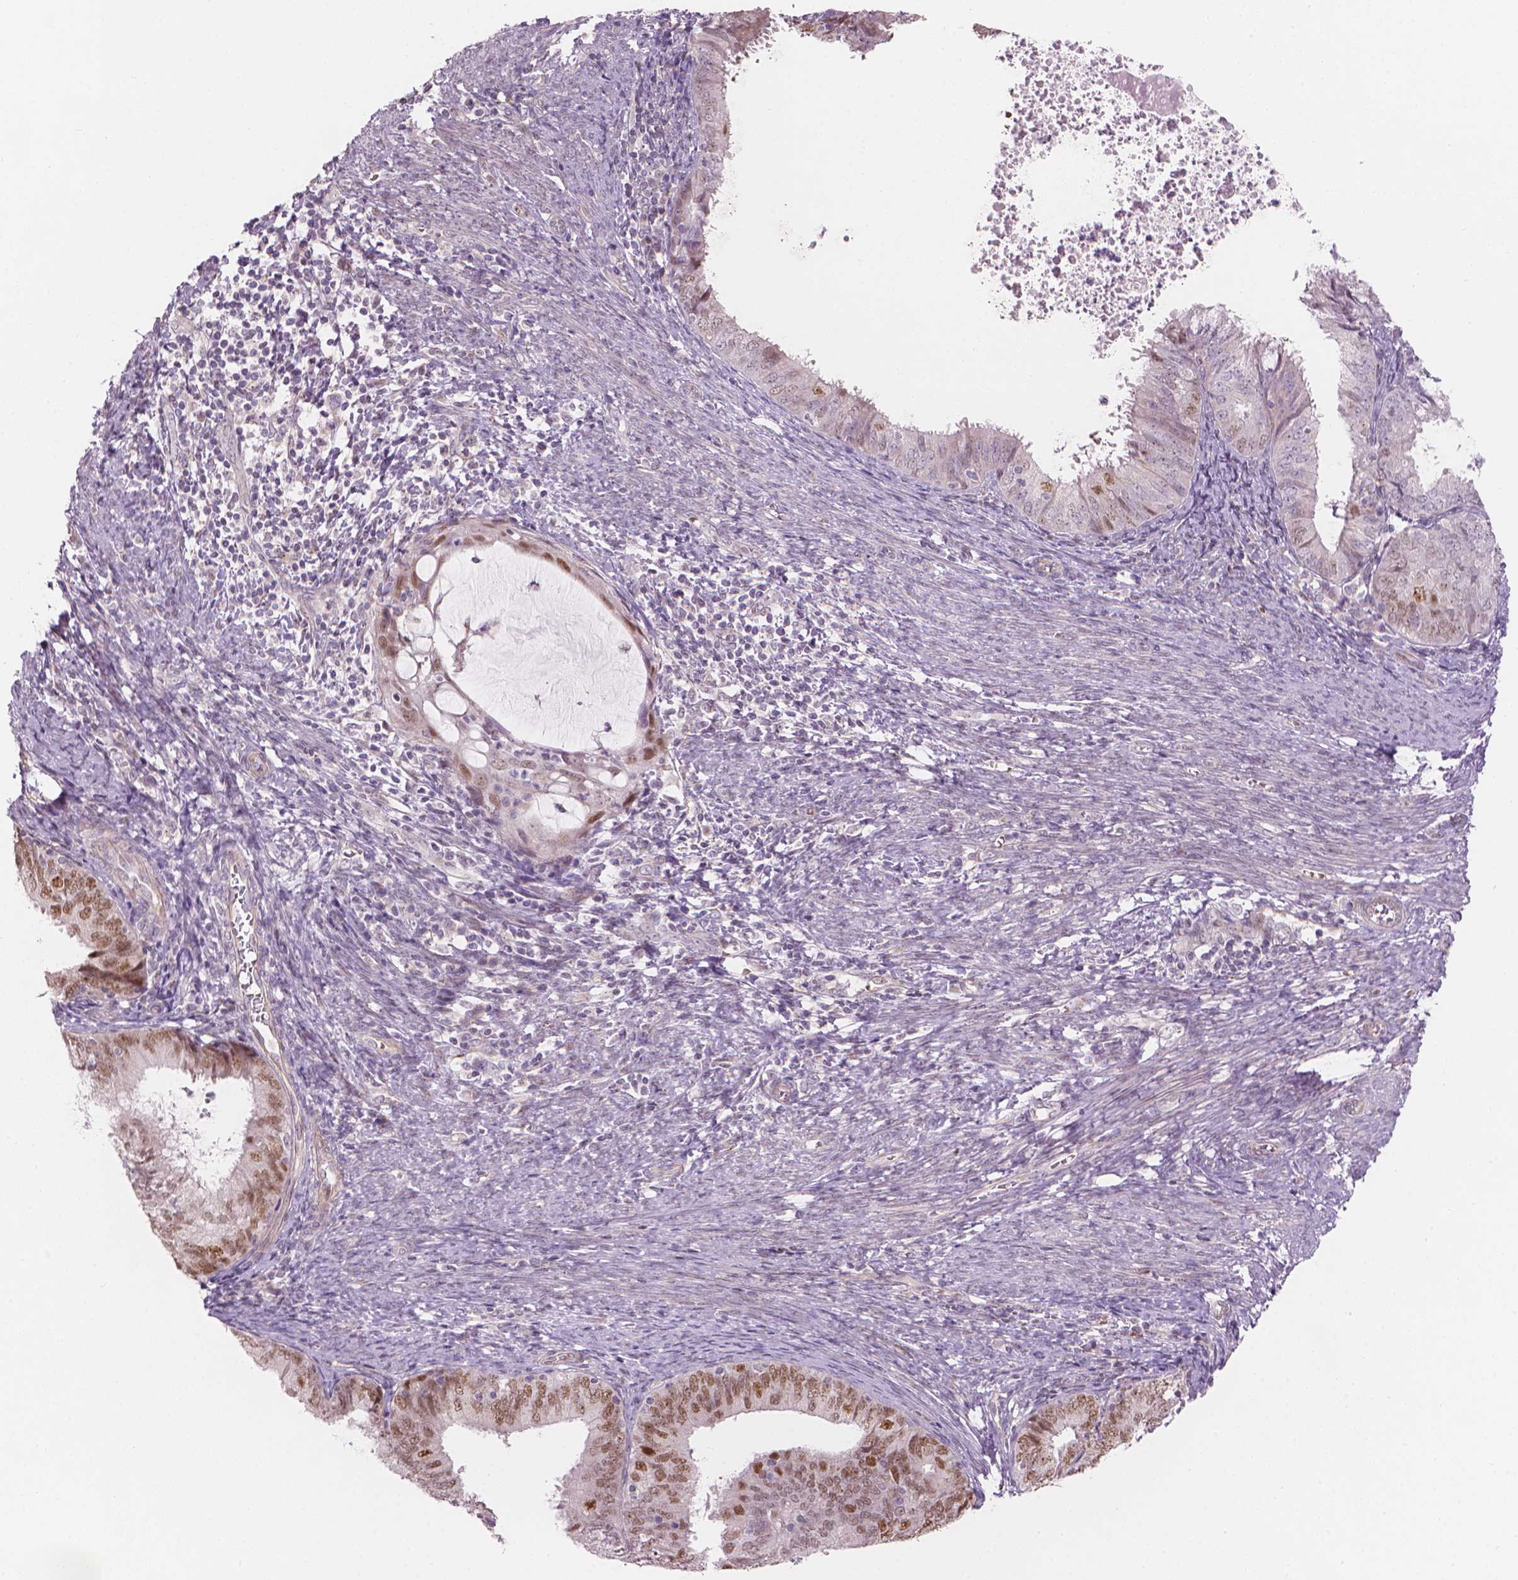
{"staining": {"intensity": "moderate", "quantity": "25%-75%", "location": "nuclear"}, "tissue": "endometrial cancer", "cell_type": "Tumor cells", "image_type": "cancer", "snomed": [{"axis": "morphology", "description": "Adenocarcinoma, NOS"}, {"axis": "topography", "description": "Endometrium"}], "caption": "Immunohistochemical staining of human endometrial cancer demonstrates medium levels of moderate nuclear staining in approximately 25%-75% of tumor cells.", "gene": "IFFO1", "patient": {"sex": "female", "age": 57}}